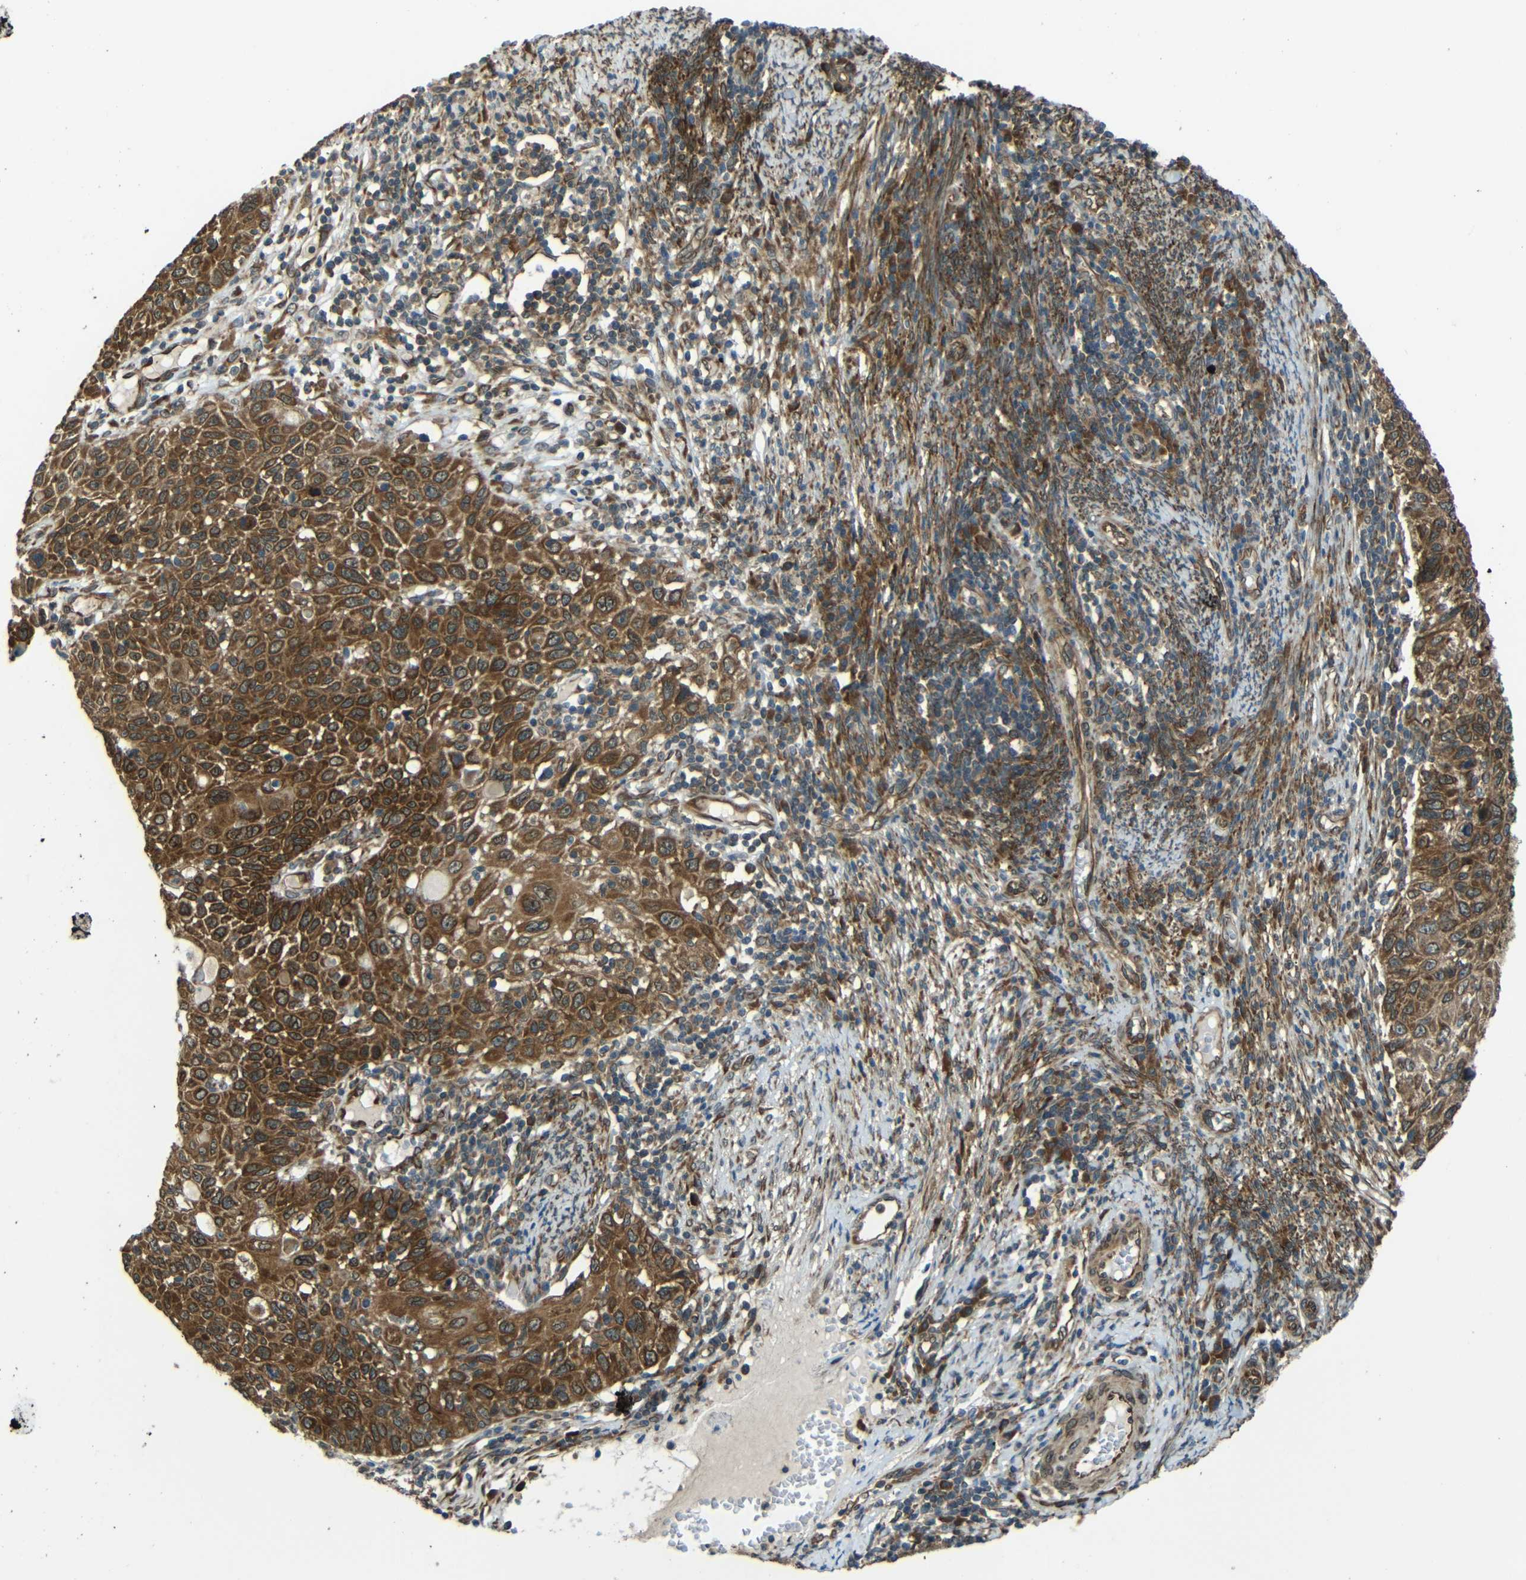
{"staining": {"intensity": "strong", "quantity": "25%-75%", "location": "cytoplasmic/membranous"}, "tissue": "cervical cancer", "cell_type": "Tumor cells", "image_type": "cancer", "snomed": [{"axis": "morphology", "description": "Squamous cell carcinoma, NOS"}, {"axis": "topography", "description": "Cervix"}], "caption": "Protein expression by IHC demonstrates strong cytoplasmic/membranous staining in approximately 25%-75% of tumor cells in squamous cell carcinoma (cervical).", "gene": "VAPB", "patient": {"sex": "female", "age": 70}}